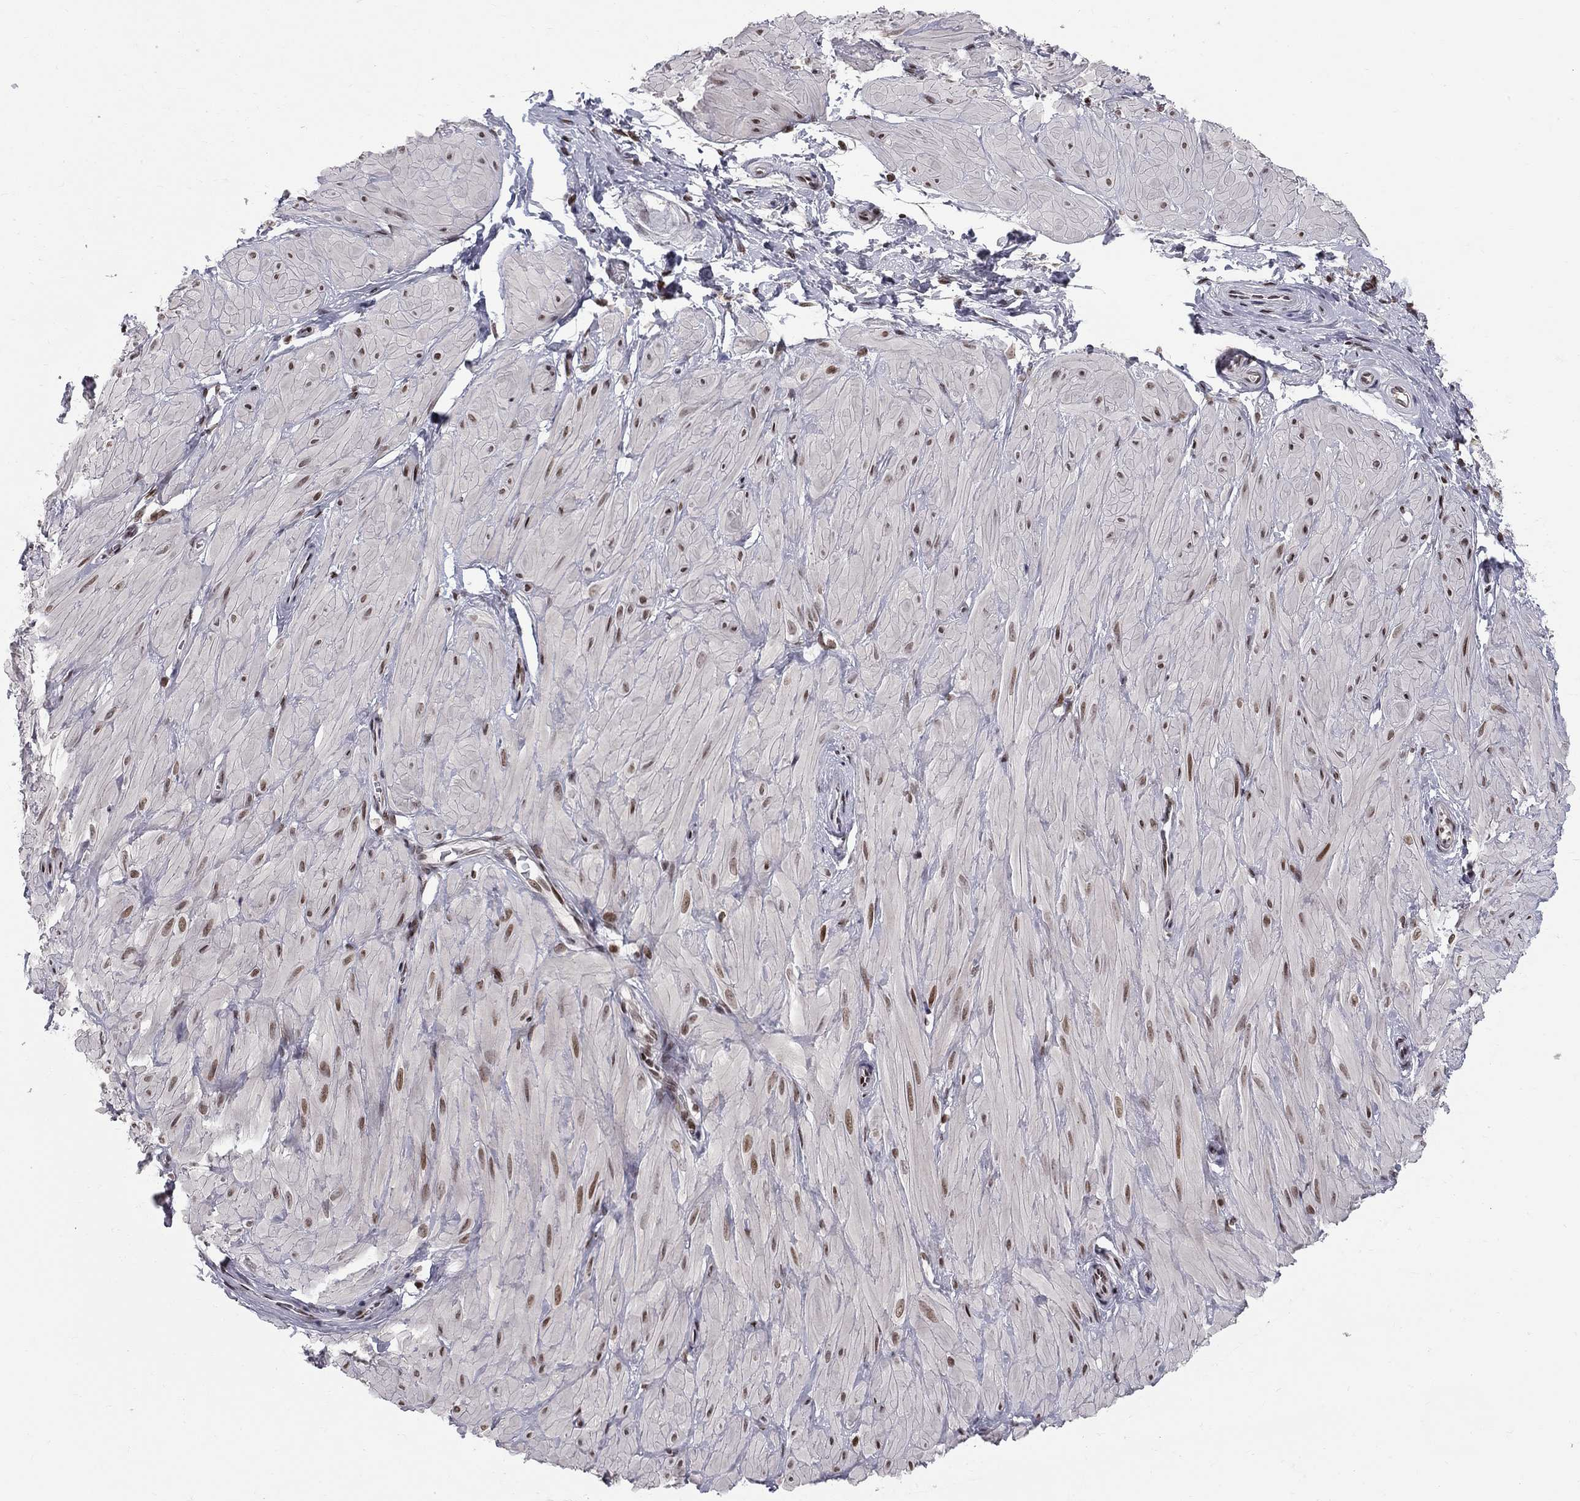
{"staining": {"intensity": "negative", "quantity": "none", "location": "none"}, "tissue": "adipose tissue", "cell_type": "Adipocytes", "image_type": "normal", "snomed": [{"axis": "morphology", "description": "Normal tissue, NOS"}, {"axis": "topography", "description": "Smooth muscle"}, {"axis": "topography", "description": "Peripheral nerve tissue"}], "caption": "This histopathology image is of benign adipose tissue stained with IHC to label a protein in brown with the nuclei are counter-stained blue. There is no positivity in adipocytes. Nuclei are stained in blue.", "gene": "RNASEH2C", "patient": {"sex": "male", "age": 22}}